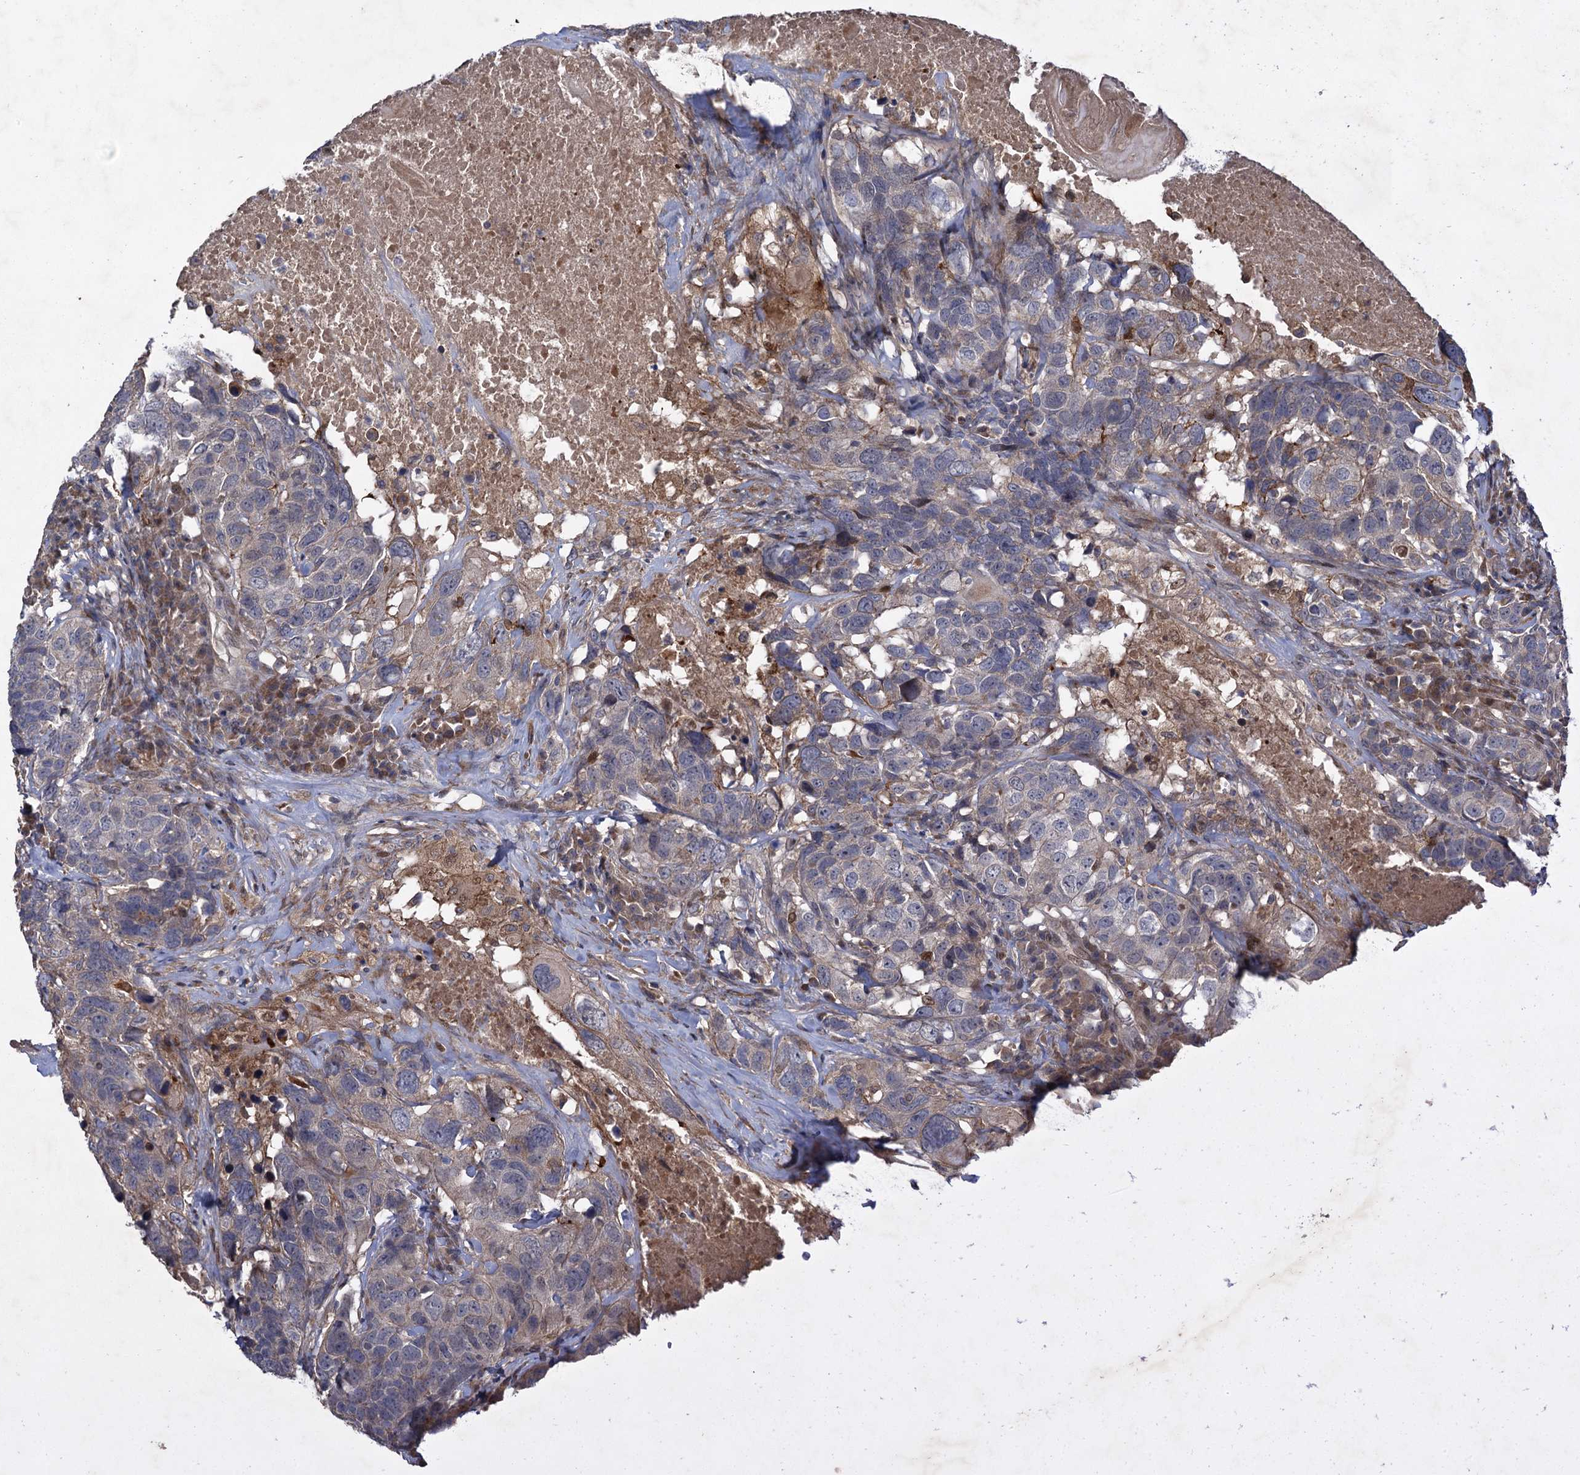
{"staining": {"intensity": "negative", "quantity": "none", "location": "none"}, "tissue": "head and neck cancer", "cell_type": "Tumor cells", "image_type": "cancer", "snomed": [{"axis": "morphology", "description": "Squamous cell carcinoma, NOS"}, {"axis": "topography", "description": "Head-Neck"}], "caption": "High magnification brightfield microscopy of head and neck squamous cell carcinoma stained with DAB (brown) and counterstained with hematoxylin (blue): tumor cells show no significant staining. (DAB (3,3'-diaminobenzidine) immunohistochemistry visualized using brightfield microscopy, high magnification).", "gene": "NUDT22", "patient": {"sex": "male", "age": 66}}